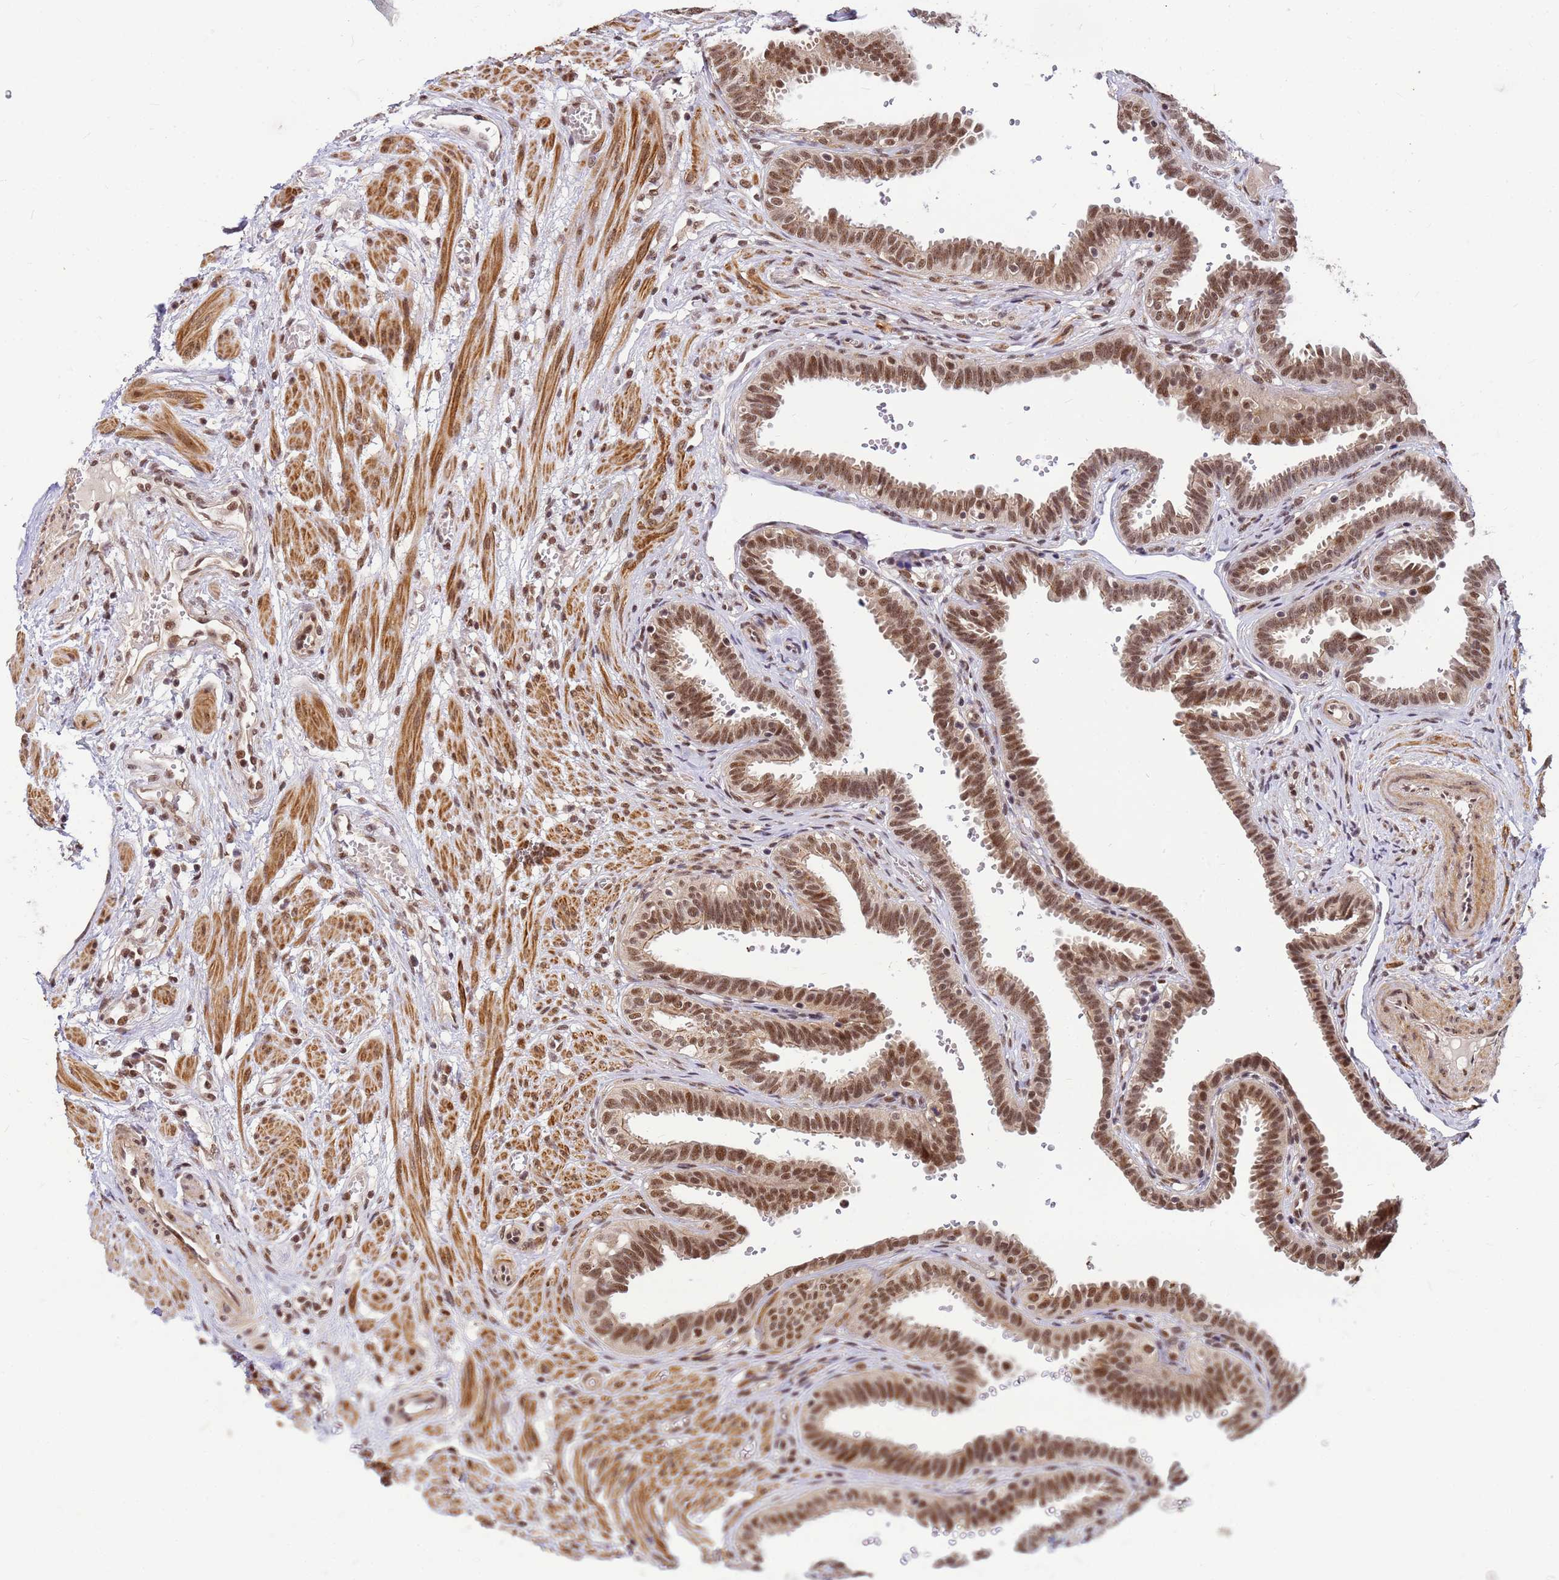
{"staining": {"intensity": "moderate", "quantity": ">75%", "location": "cytoplasmic/membranous,nuclear"}, "tissue": "fallopian tube", "cell_type": "Glandular cells", "image_type": "normal", "snomed": [{"axis": "morphology", "description": "Normal tissue, NOS"}, {"axis": "topography", "description": "Fallopian tube"}], "caption": "About >75% of glandular cells in benign human fallopian tube show moderate cytoplasmic/membranous,nuclear protein expression as visualized by brown immunohistochemical staining.", "gene": "NCBP2", "patient": {"sex": "female", "age": 37}}